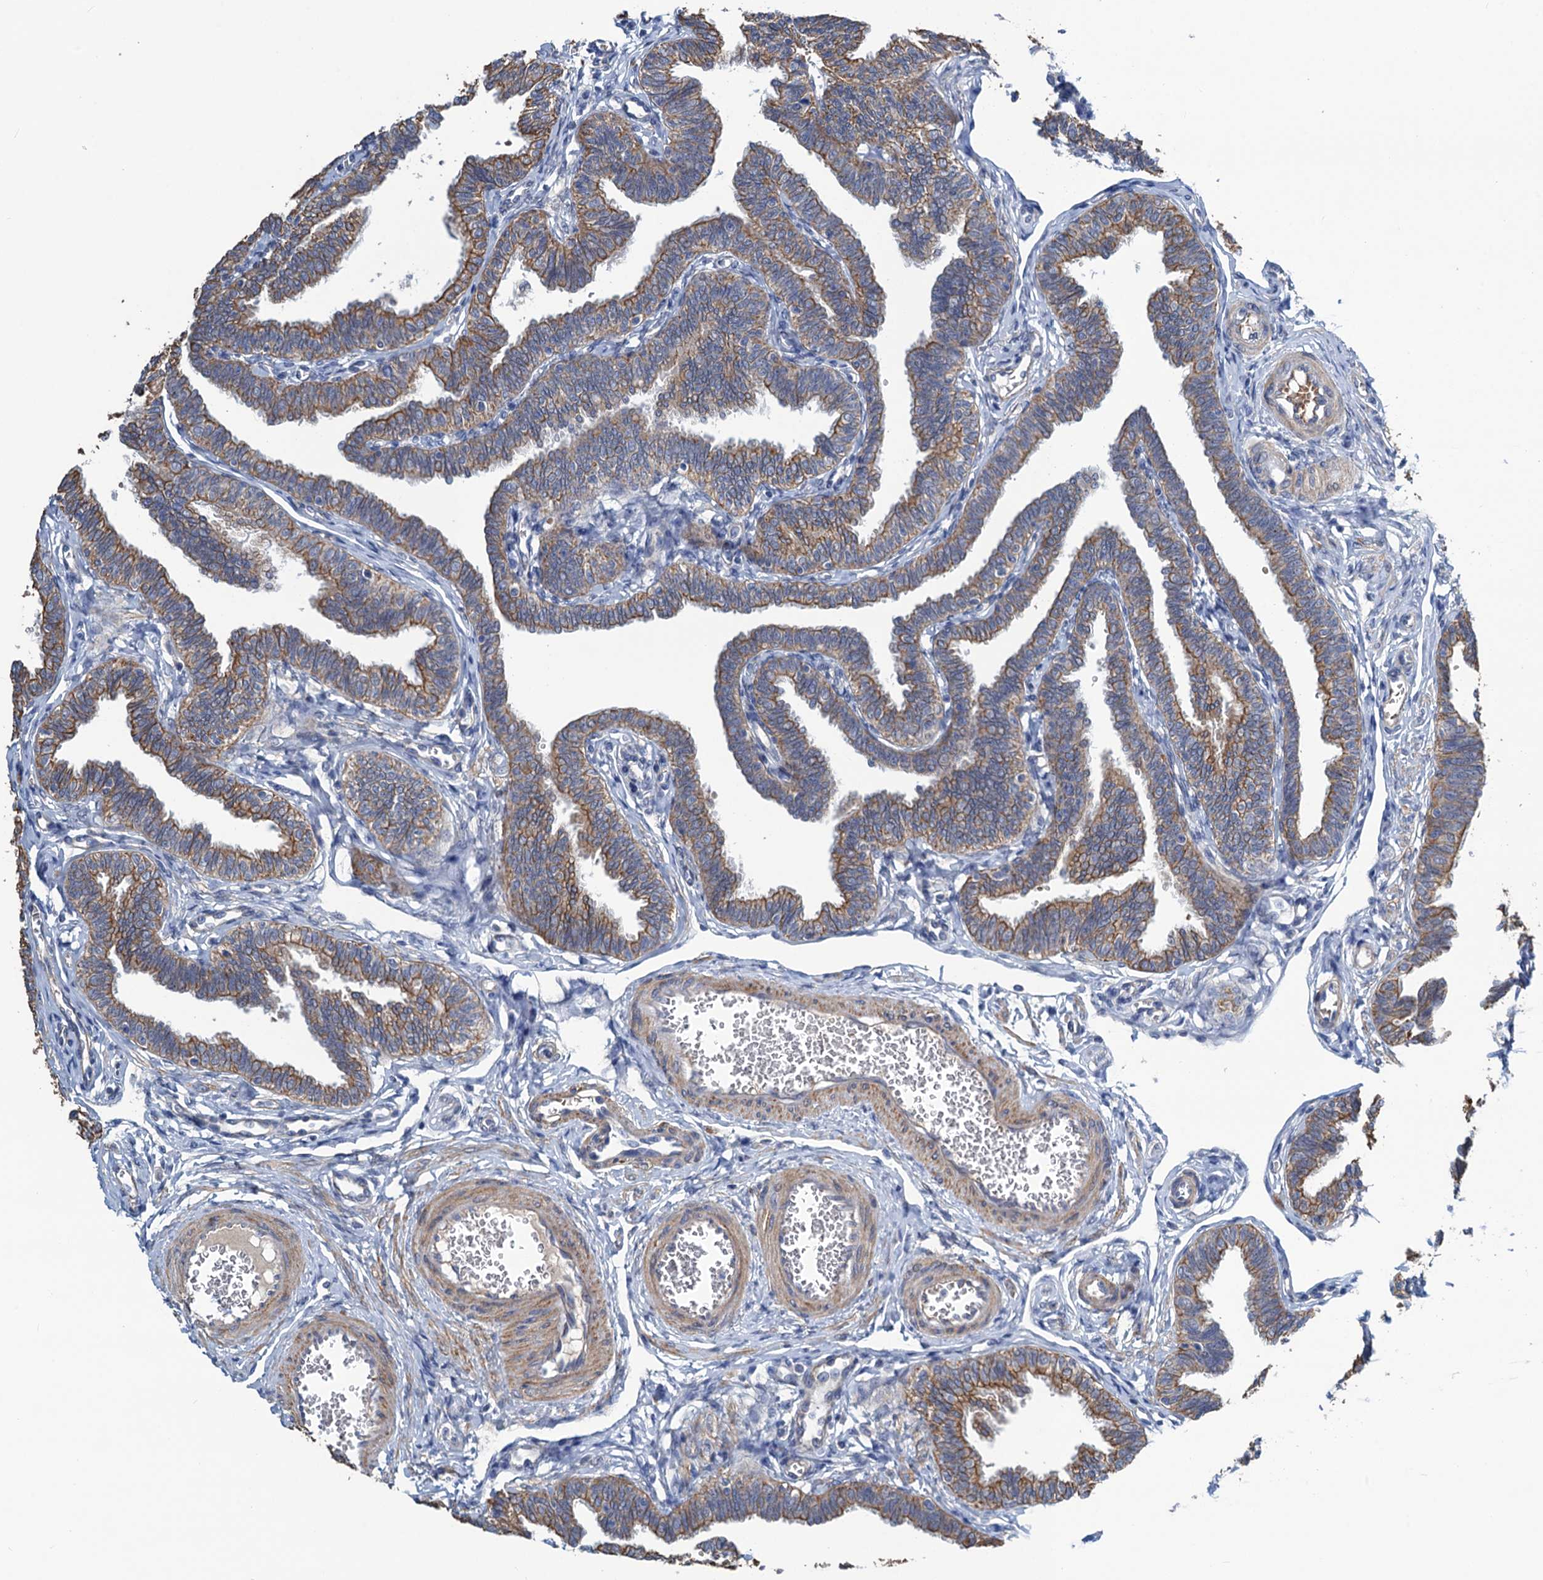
{"staining": {"intensity": "moderate", "quantity": ">75%", "location": "cytoplasmic/membranous"}, "tissue": "fallopian tube", "cell_type": "Glandular cells", "image_type": "normal", "snomed": [{"axis": "morphology", "description": "Normal tissue, NOS"}, {"axis": "topography", "description": "Fallopian tube"}, {"axis": "topography", "description": "Ovary"}], "caption": "A medium amount of moderate cytoplasmic/membranous expression is identified in about >75% of glandular cells in unremarkable fallopian tube.", "gene": "SMCO3", "patient": {"sex": "female", "age": 23}}